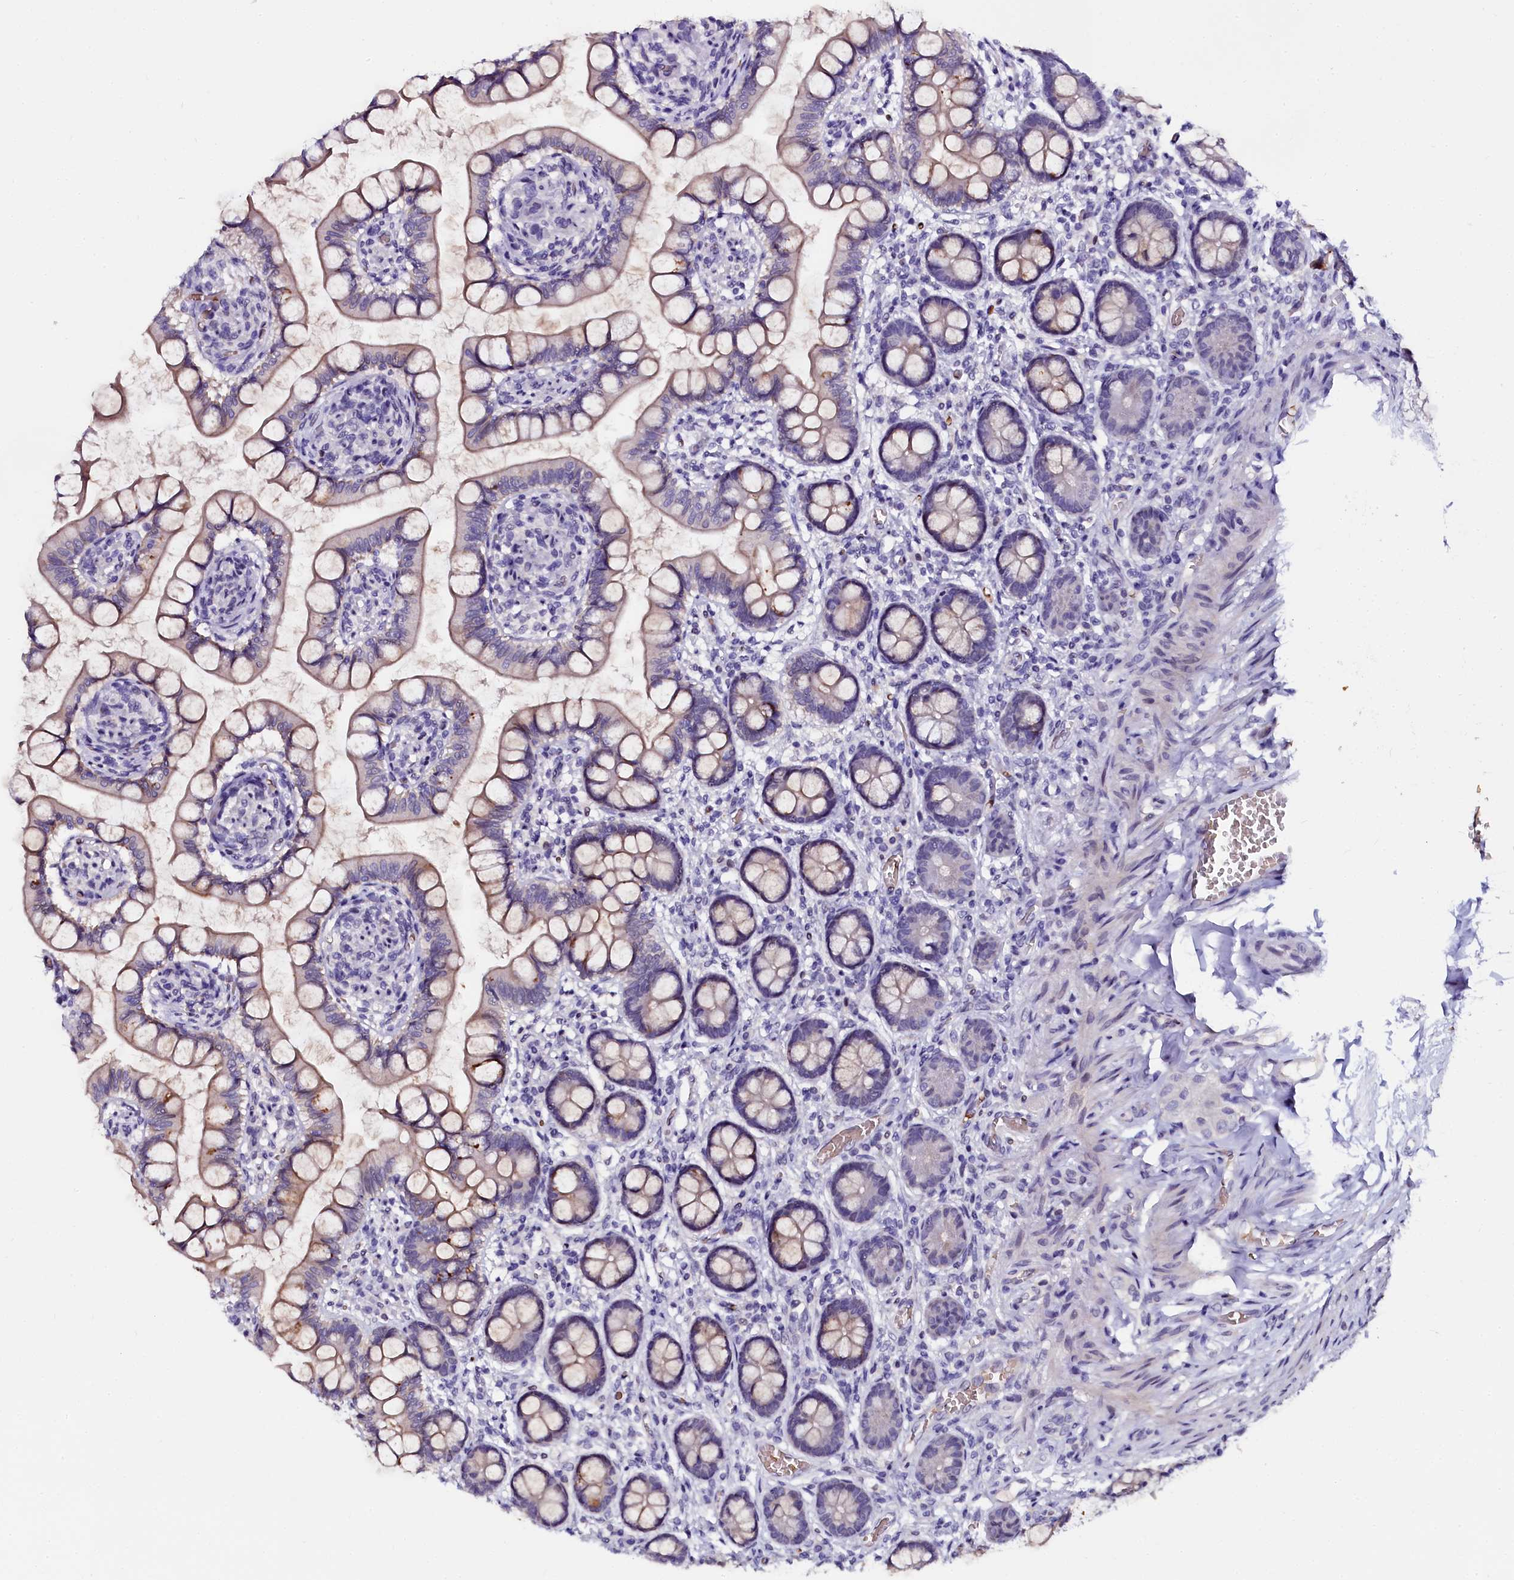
{"staining": {"intensity": "moderate", "quantity": "<25%", "location": "cytoplasmic/membranous"}, "tissue": "small intestine", "cell_type": "Glandular cells", "image_type": "normal", "snomed": [{"axis": "morphology", "description": "Normal tissue, NOS"}, {"axis": "topography", "description": "Small intestine"}], "caption": "The image reveals staining of benign small intestine, revealing moderate cytoplasmic/membranous protein staining (brown color) within glandular cells.", "gene": "CTDSPL2", "patient": {"sex": "male", "age": 52}}